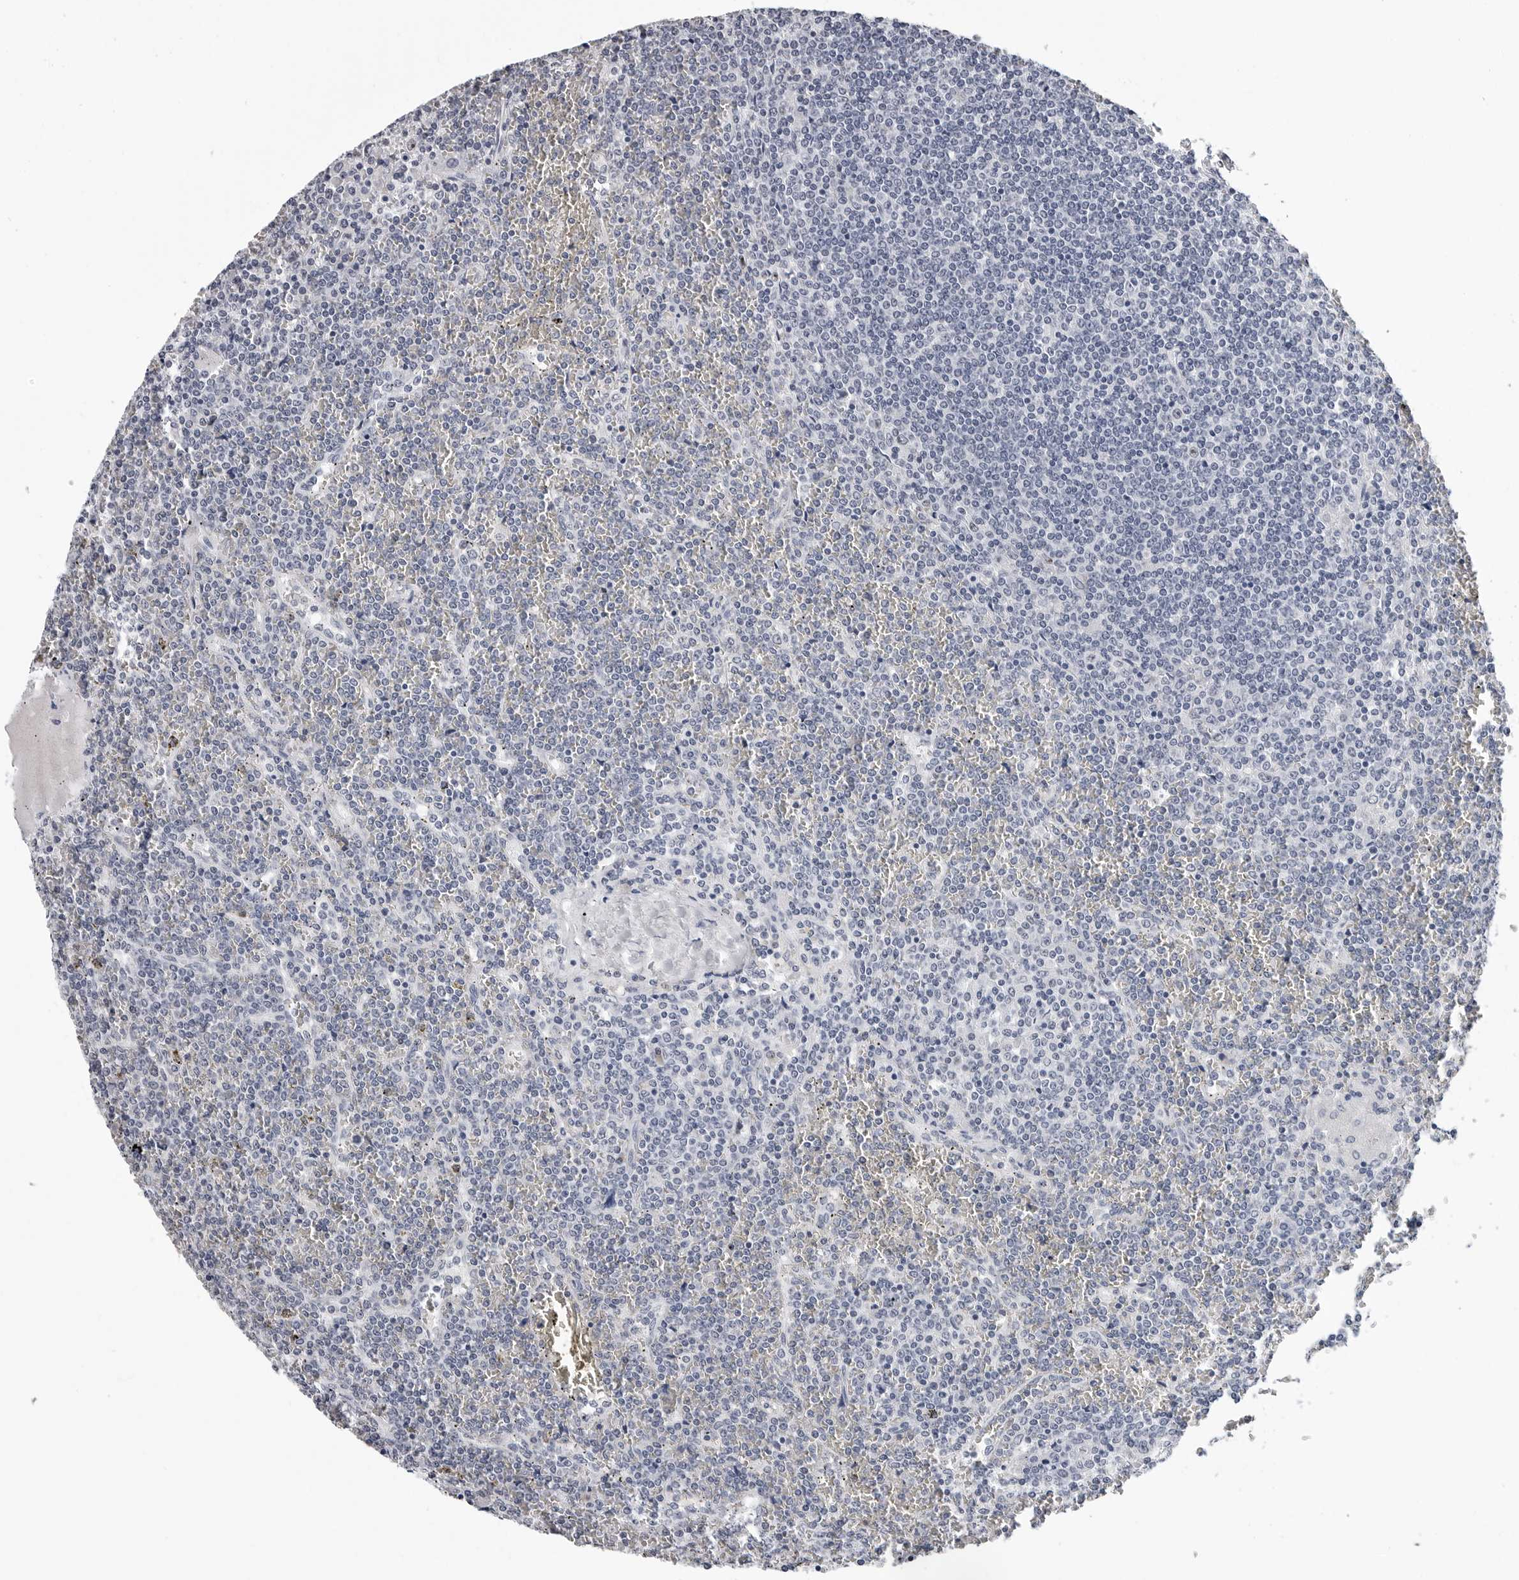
{"staining": {"intensity": "negative", "quantity": "none", "location": "none"}, "tissue": "lymphoma", "cell_type": "Tumor cells", "image_type": "cancer", "snomed": [{"axis": "morphology", "description": "Malignant lymphoma, non-Hodgkin's type, Low grade"}, {"axis": "topography", "description": "Spleen"}], "caption": "An image of low-grade malignant lymphoma, non-Hodgkin's type stained for a protein displays no brown staining in tumor cells. (DAB (3,3'-diaminobenzidine) immunohistochemistry (IHC), high magnification).", "gene": "GNL2", "patient": {"sex": "female", "age": 19}}